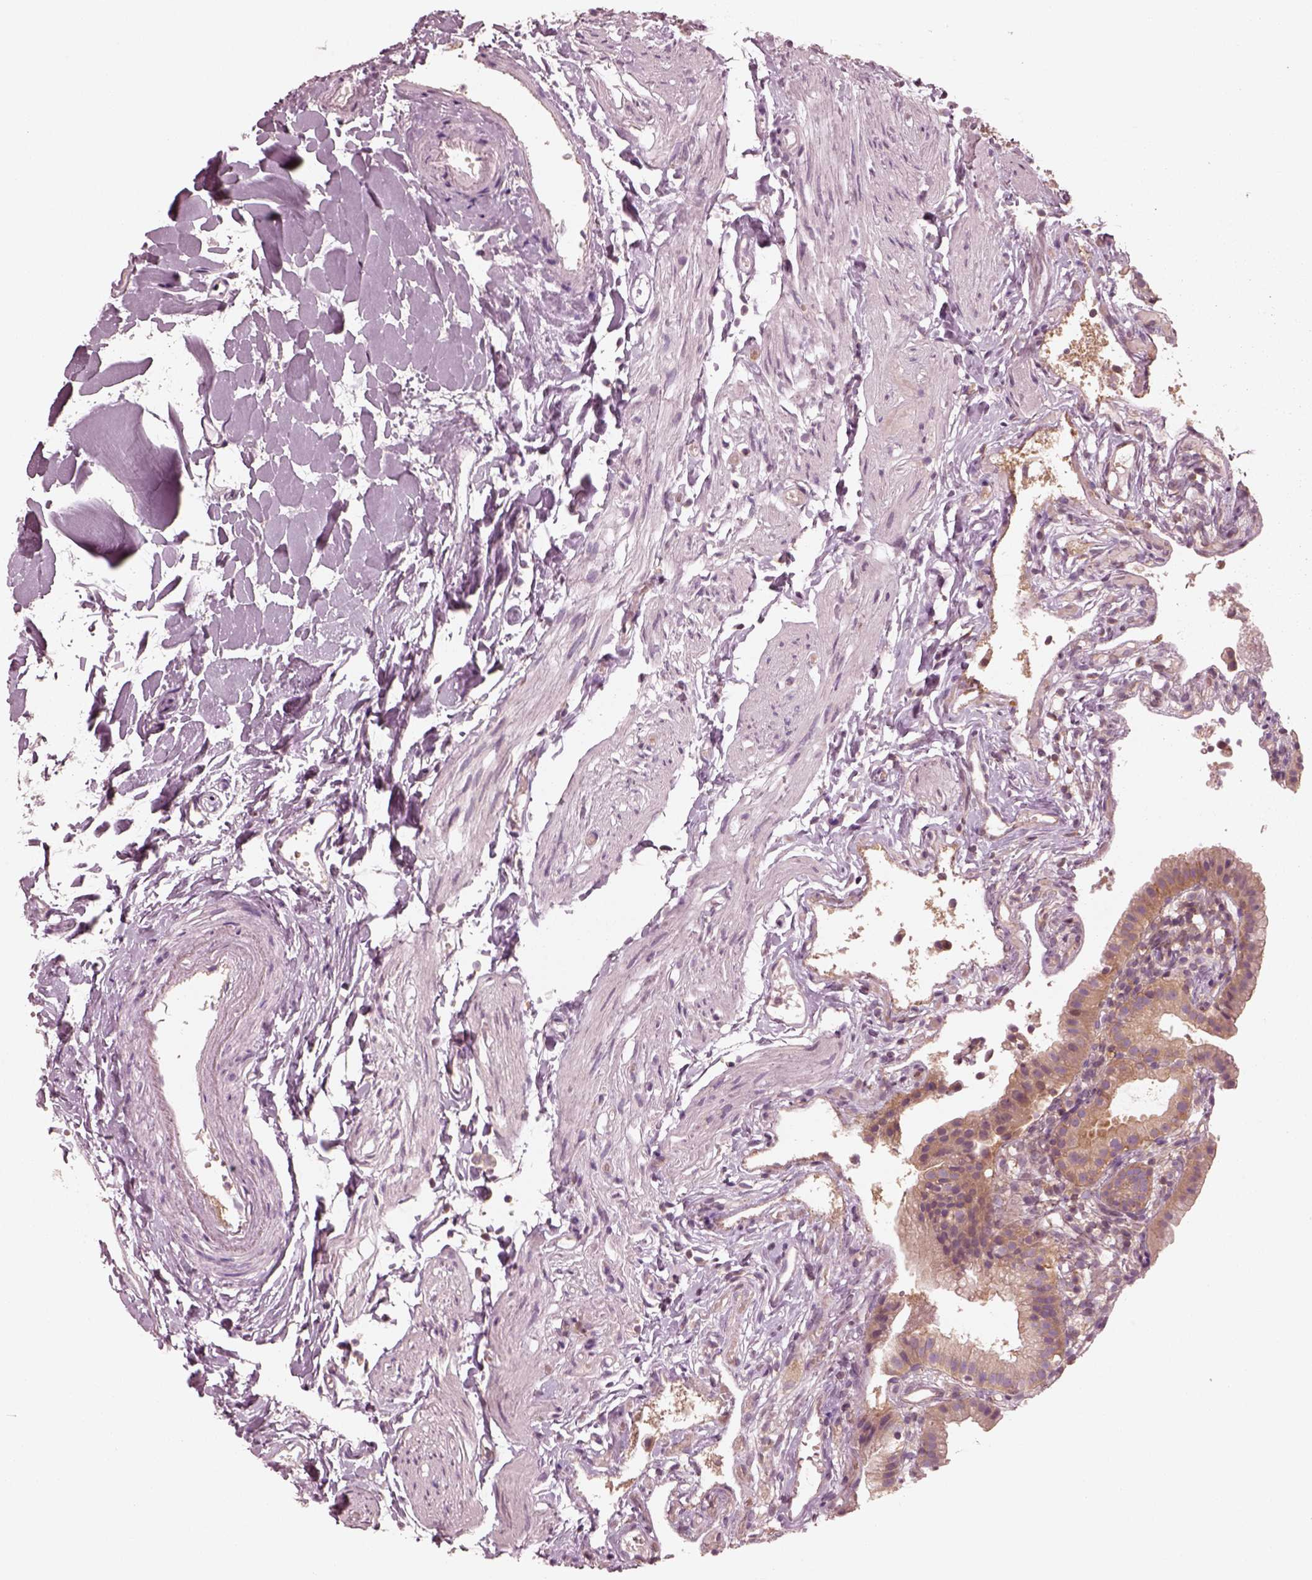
{"staining": {"intensity": "moderate", "quantity": ">75%", "location": "cytoplasmic/membranous"}, "tissue": "gallbladder", "cell_type": "Glandular cells", "image_type": "normal", "snomed": [{"axis": "morphology", "description": "Normal tissue, NOS"}, {"axis": "topography", "description": "Gallbladder"}], "caption": "Gallbladder stained with DAB immunohistochemistry exhibits medium levels of moderate cytoplasmic/membranous staining in approximately >75% of glandular cells.", "gene": "CNOT2", "patient": {"sex": "female", "age": 47}}